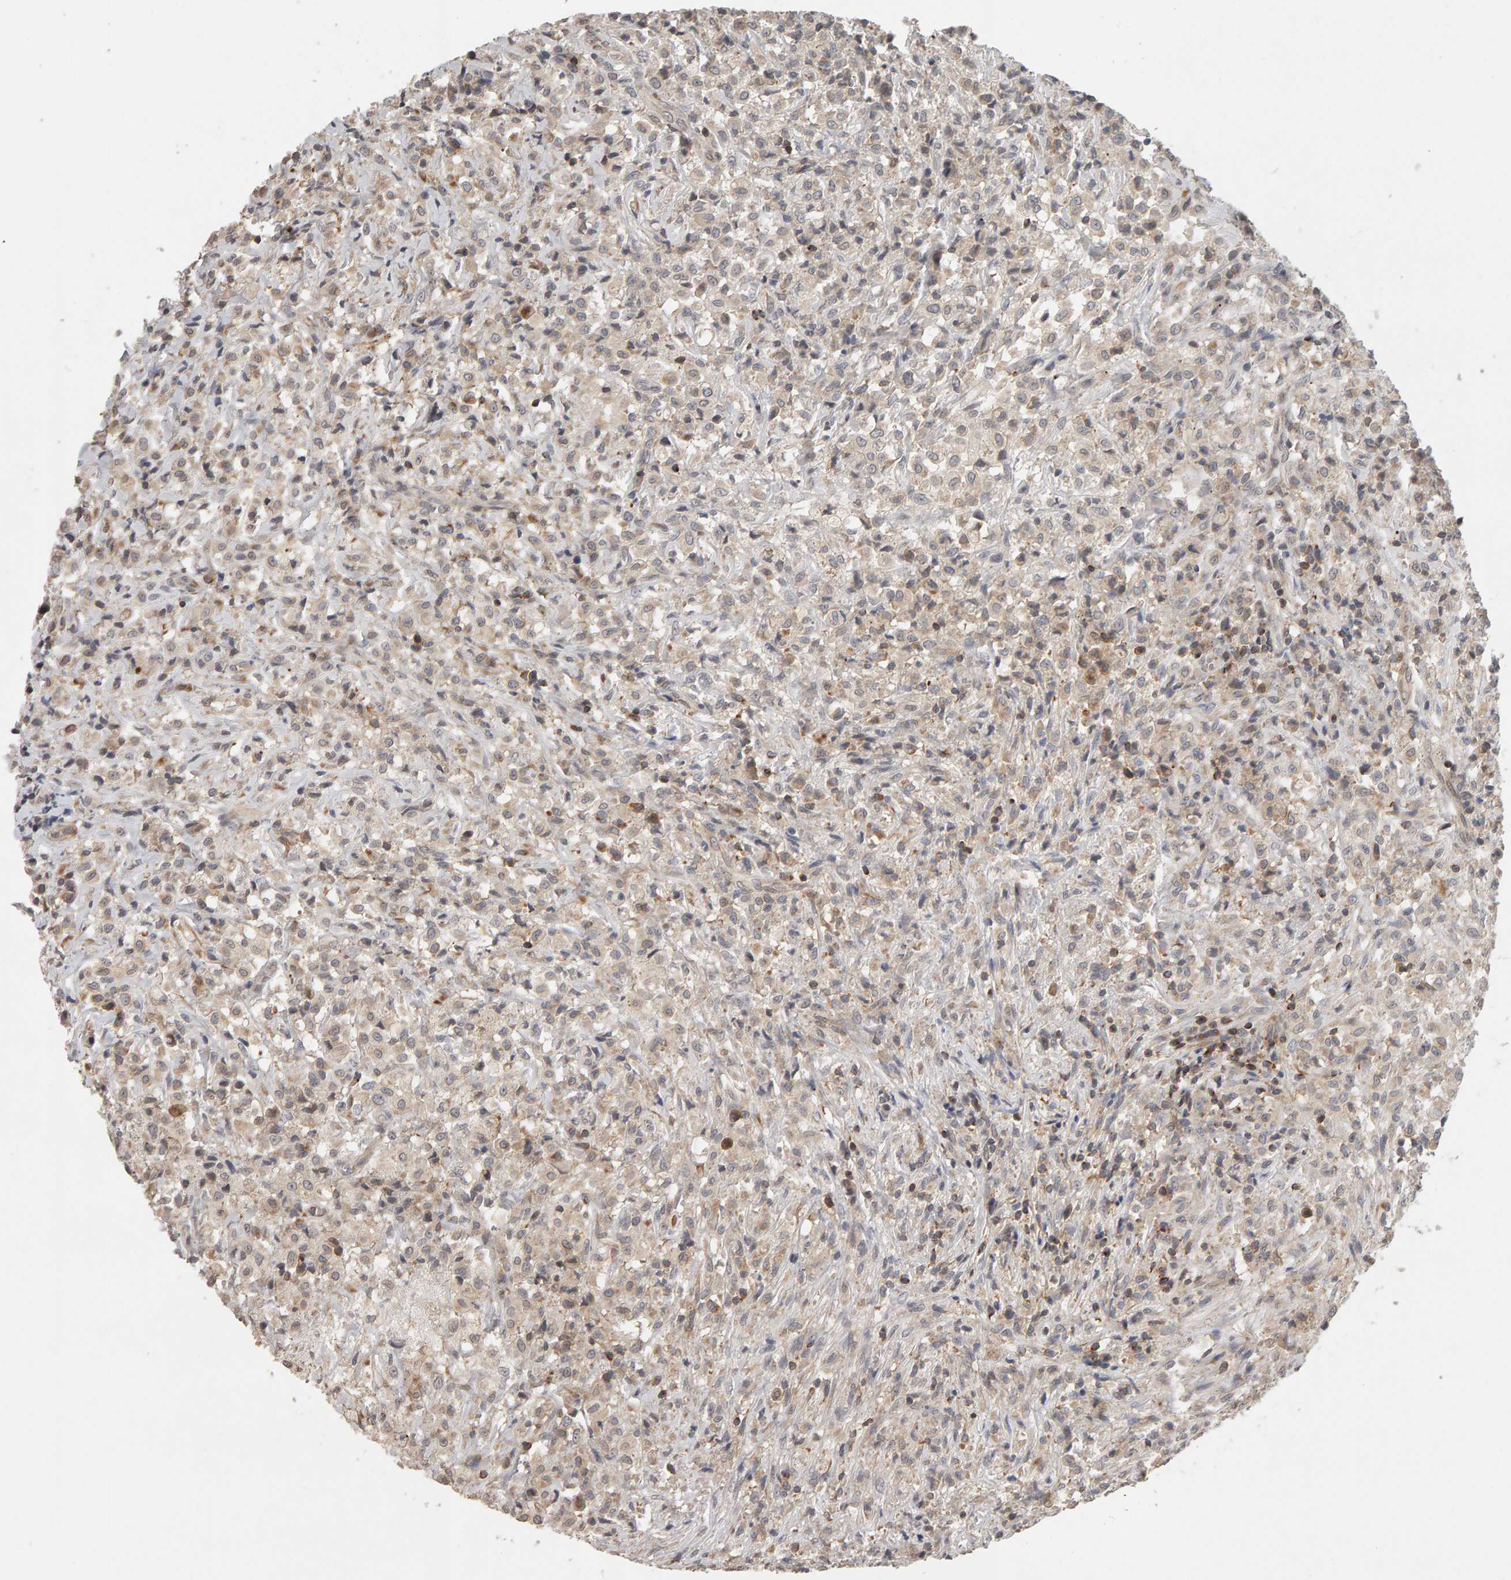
{"staining": {"intensity": "negative", "quantity": "none", "location": "none"}, "tissue": "testis cancer", "cell_type": "Tumor cells", "image_type": "cancer", "snomed": [{"axis": "morphology", "description": "Carcinoma, Embryonal, NOS"}, {"axis": "topography", "description": "Testis"}], "caption": "Immunohistochemistry micrograph of embryonal carcinoma (testis) stained for a protein (brown), which displays no staining in tumor cells.", "gene": "TEFM", "patient": {"sex": "male", "age": 2}}